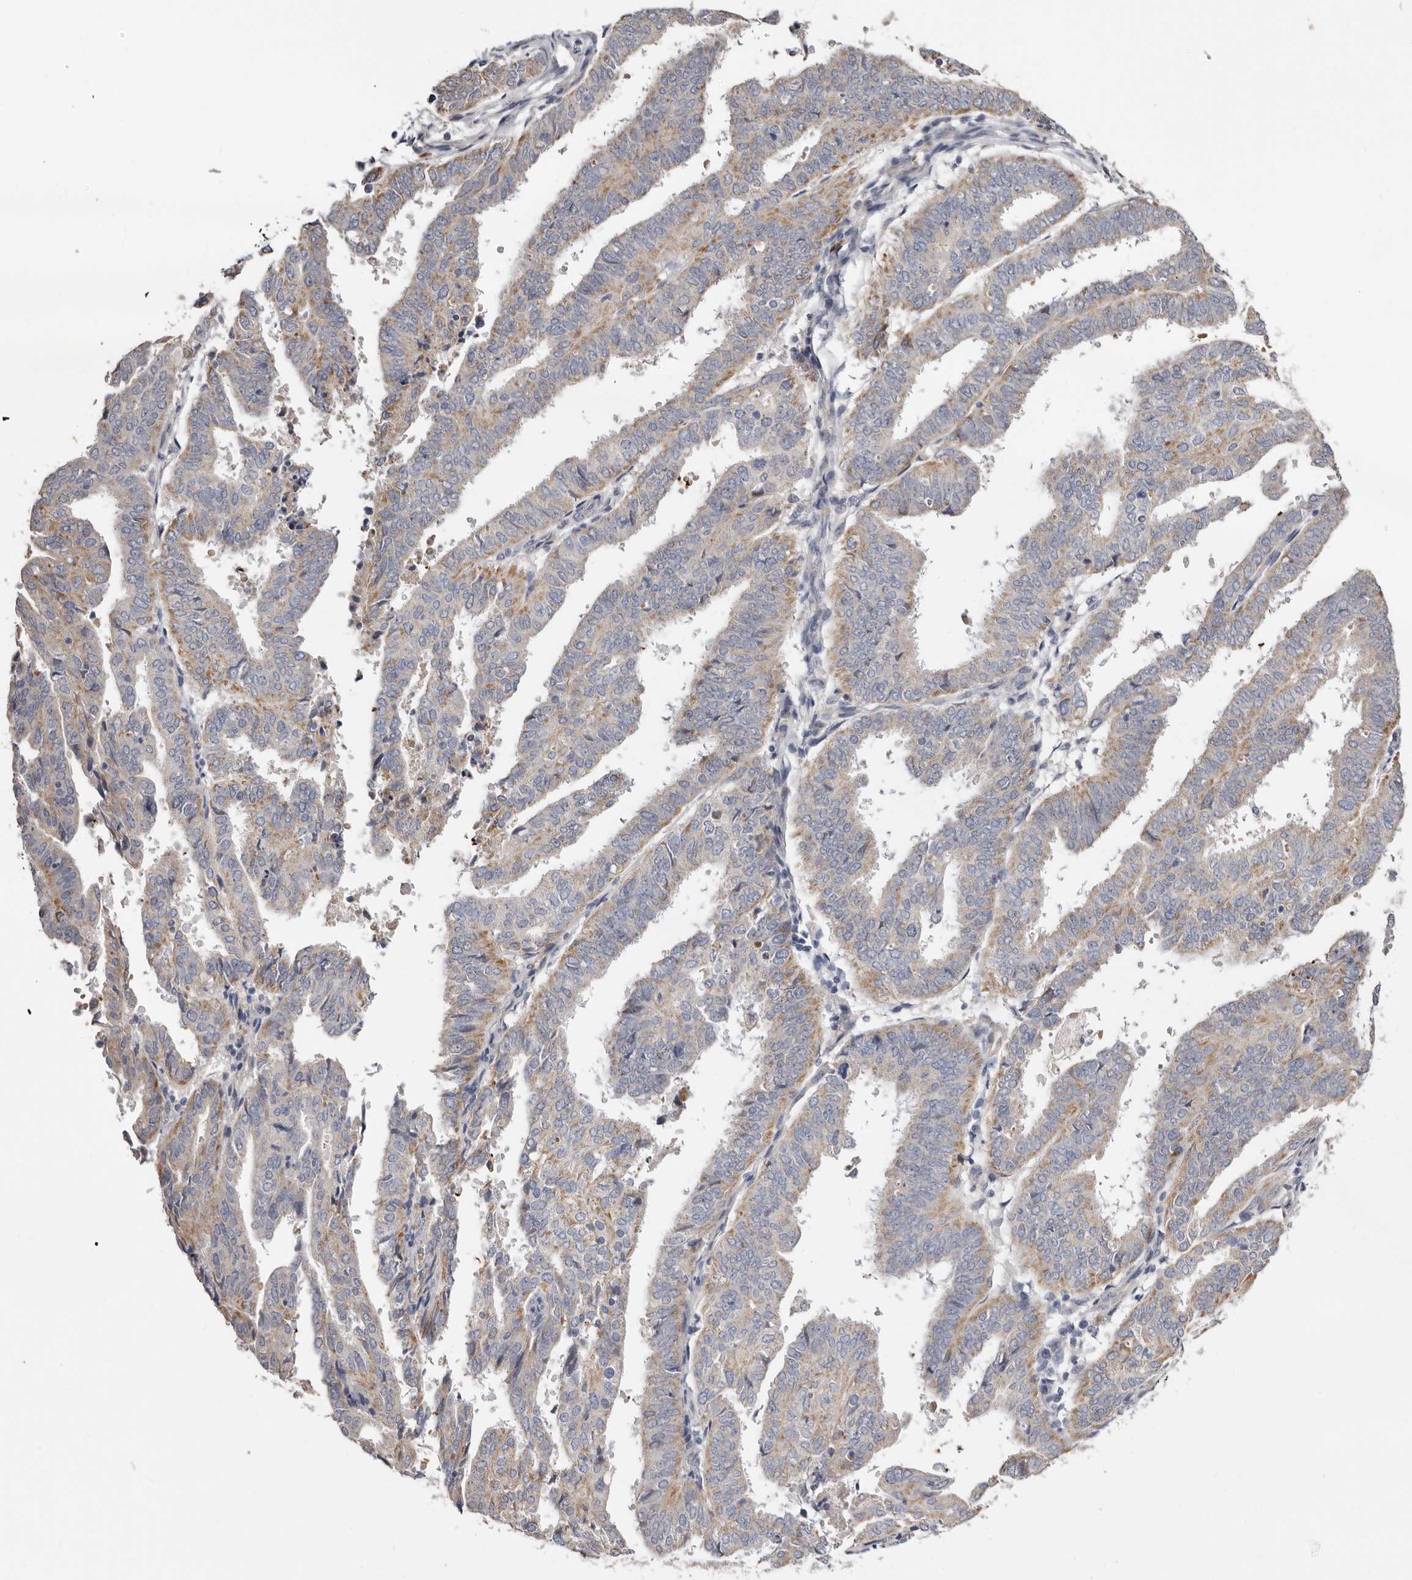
{"staining": {"intensity": "weak", "quantity": ">75%", "location": "cytoplasmic/membranous"}, "tissue": "endometrial cancer", "cell_type": "Tumor cells", "image_type": "cancer", "snomed": [{"axis": "morphology", "description": "Adenocarcinoma, NOS"}, {"axis": "topography", "description": "Uterus"}], "caption": "Human endometrial cancer stained for a protein (brown) shows weak cytoplasmic/membranous positive expression in about >75% of tumor cells.", "gene": "SPTA1", "patient": {"sex": "female", "age": 77}}